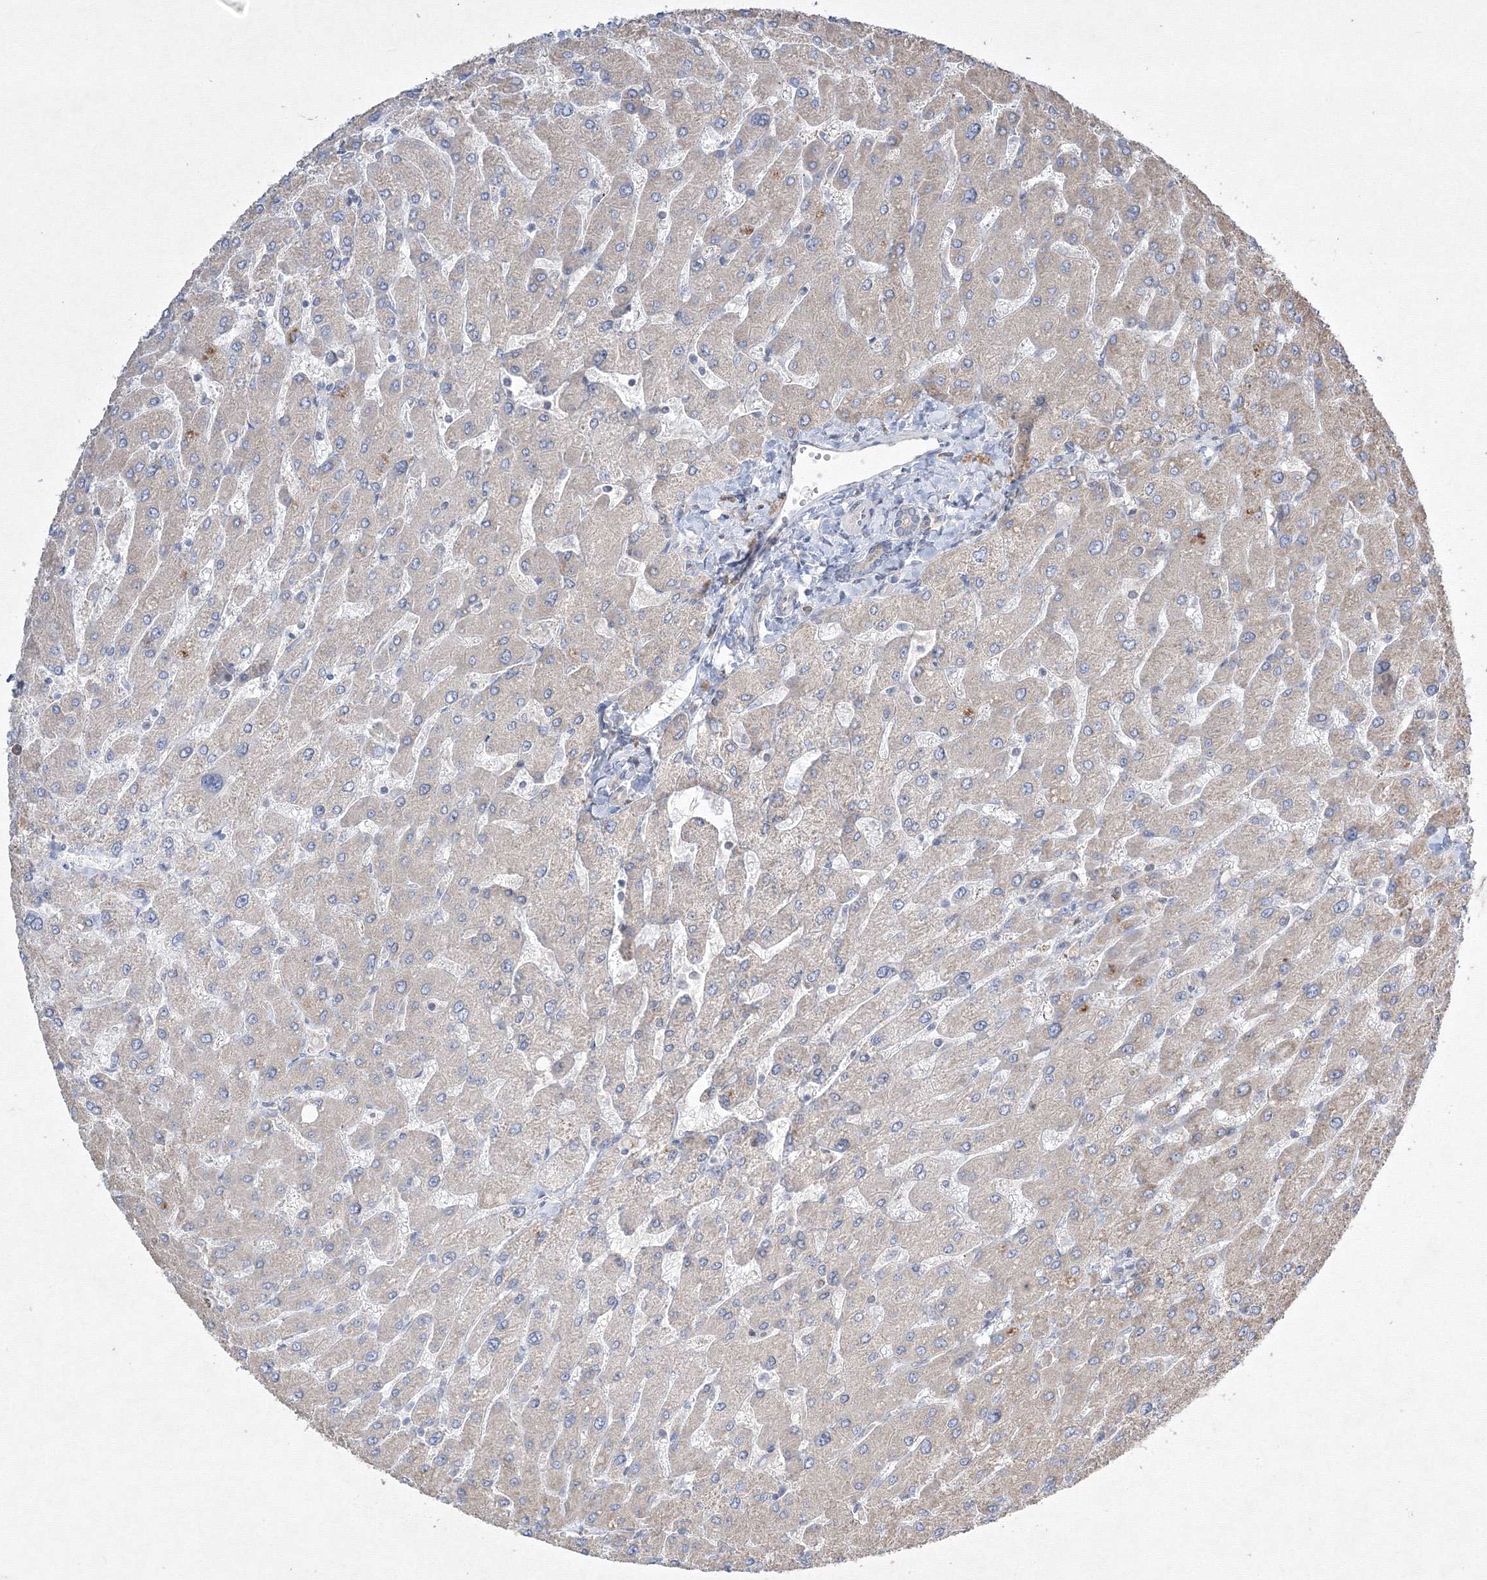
{"staining": {"intensity": "weak", "quantity": "<25%", "location": "cytoplasmic/membranous"}, "tissue": "liver", "cell_type": "Cholangiocytes", "image_type": "normal", "snomed": [{"axis": "morphology", "description": "Normal tissue, NOS"}, {"axis": "topography", "description": "Liver"}], "caption": "Immunohistochemistry histopathology image of normal liver: liver stained with DAB exhibits no significant protein positivity in cholangiocytes.", "gene": "FBXL8", "patient": {"sex": "male", "age": 55}}